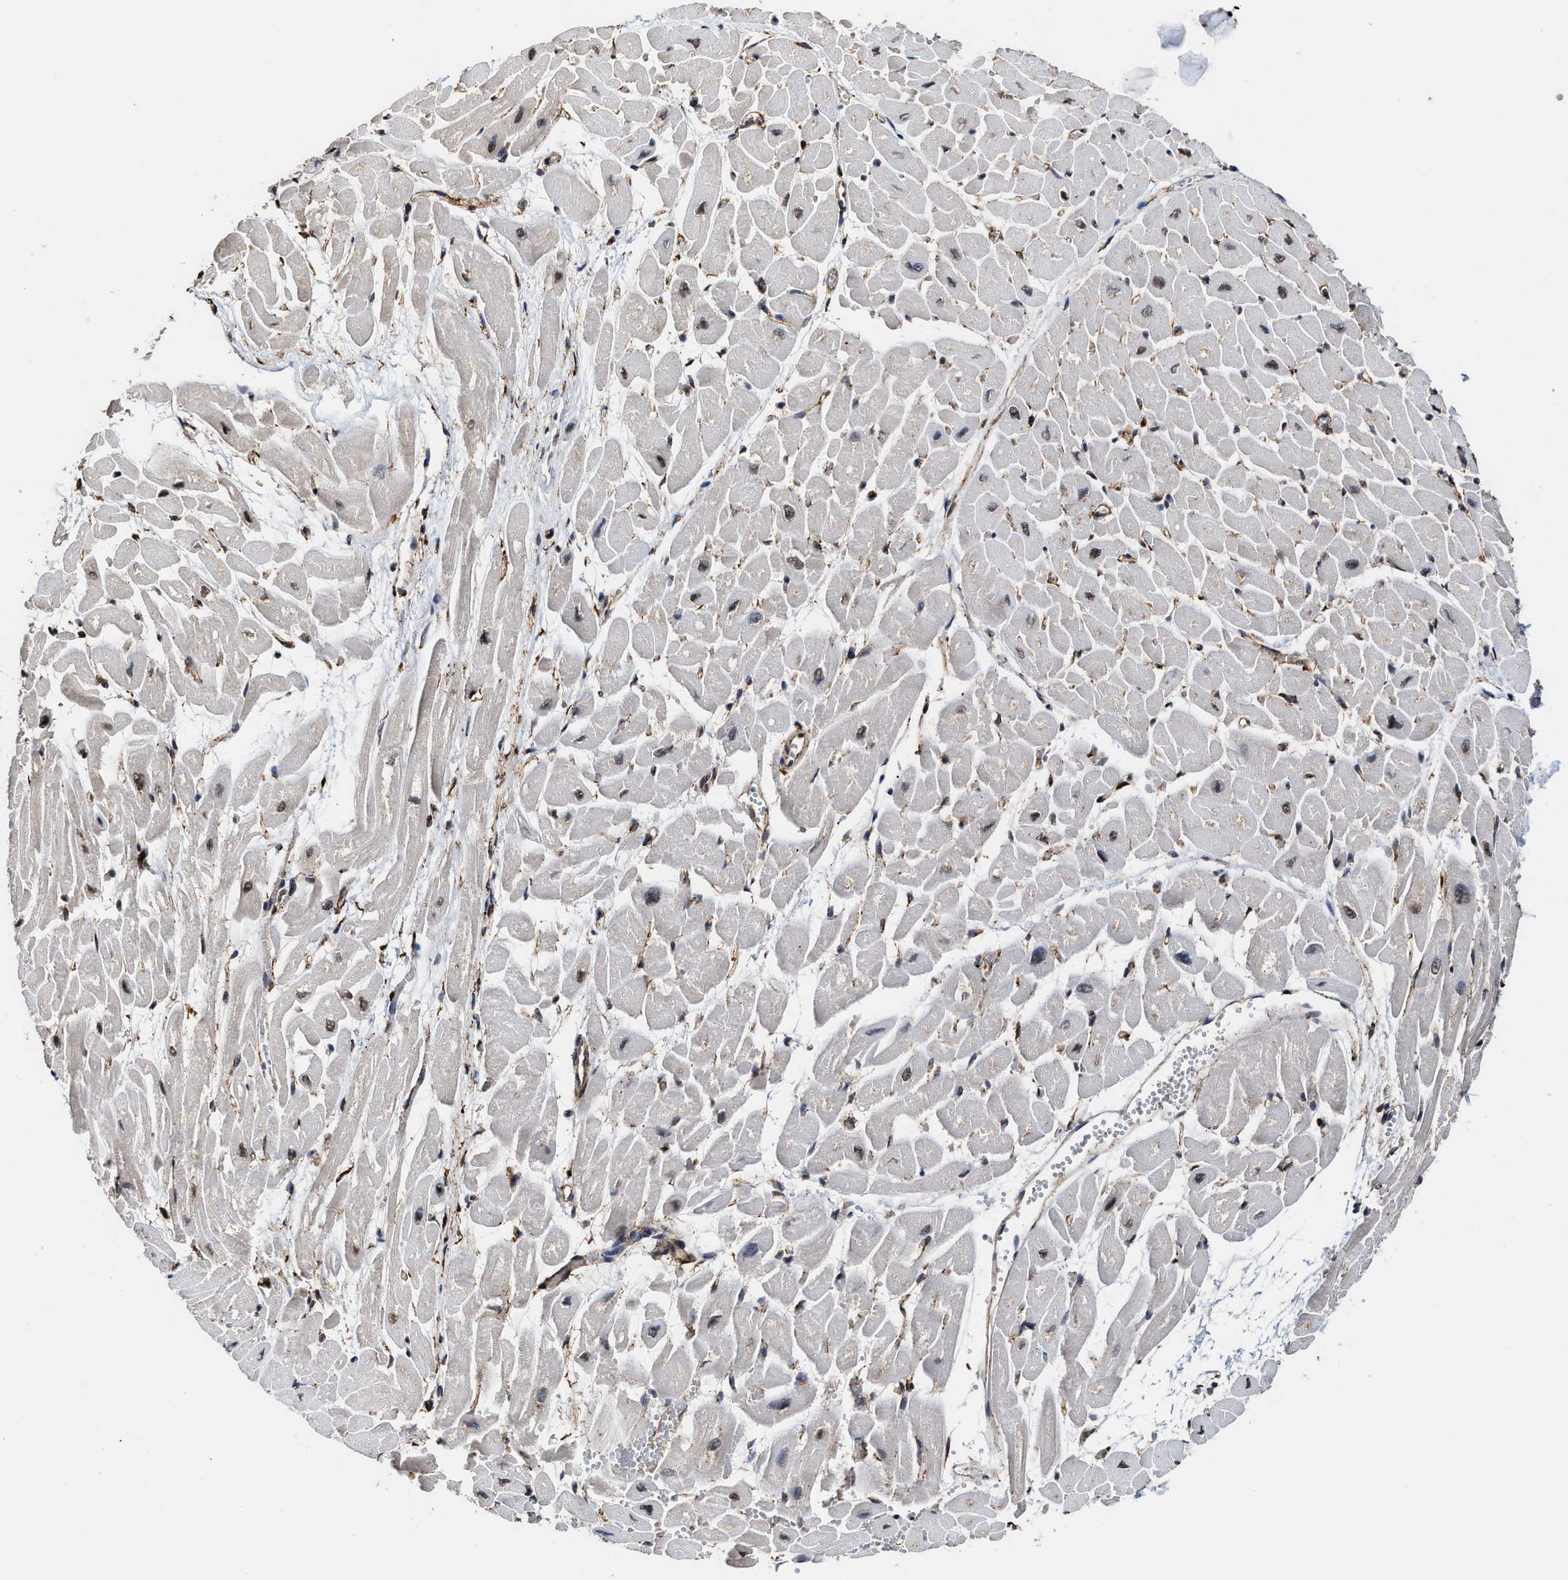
{"staining": {"intensity": "weak", "quantity": "<25%", "location": "cytoplasmic/membranous,nuclear"}, "tissue": "heart muscle", "cell_type": "Cardiomyocytes", "image_type": "normal", "snomed": [{"axis": "morphology", "description": "Normal tissue, NOS"}, {"axis": "topography", "description": "Heart"}], "caption": "Immunohistochemistry (IHC) micrograph of benign heart muscle: heart muscle stained with DAB displays no significant protein staining in cardiomyocytes. The staining was performed using DAB (3,3'-diaminobenzidine) to visualize the protein expression in brown, while the nuclei were stained in blue with hematoxylin (Magnification: 20x).", "gene": "SEPTIN2", "patient": {"sex": "male", "age": 45}}